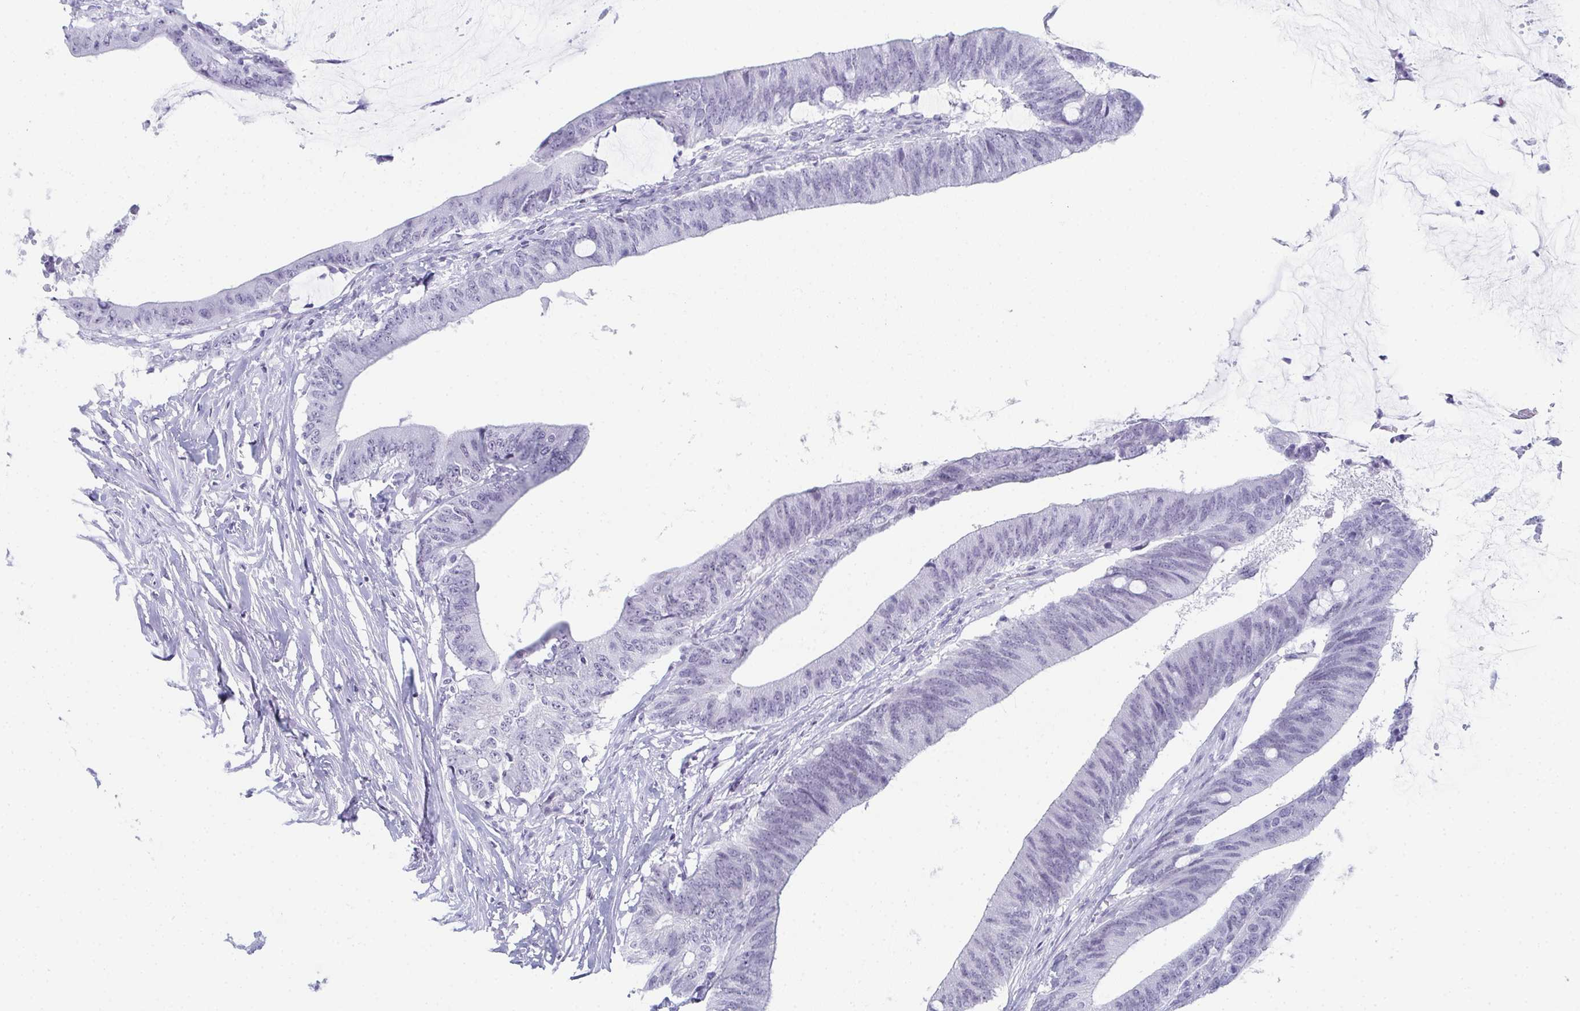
{"staining": {"intensity": "negative", "quantity": "none", "location": "none"}, "tissue": "colorectal cancer", "cell_type": "Tumor cells", "image_type": "cancer", "snomed": [{"axis": "morphology", "description": "Adenocarcinoma, NOS"}, {"axis": "topography", "description": "Colon"}], "caption": "A photomicrograph of human colorectal adenocarcinoma is negative for staining in tumor cells.", "gene": "PYCR3", "patient": {"sex": "female", "age": 43}}